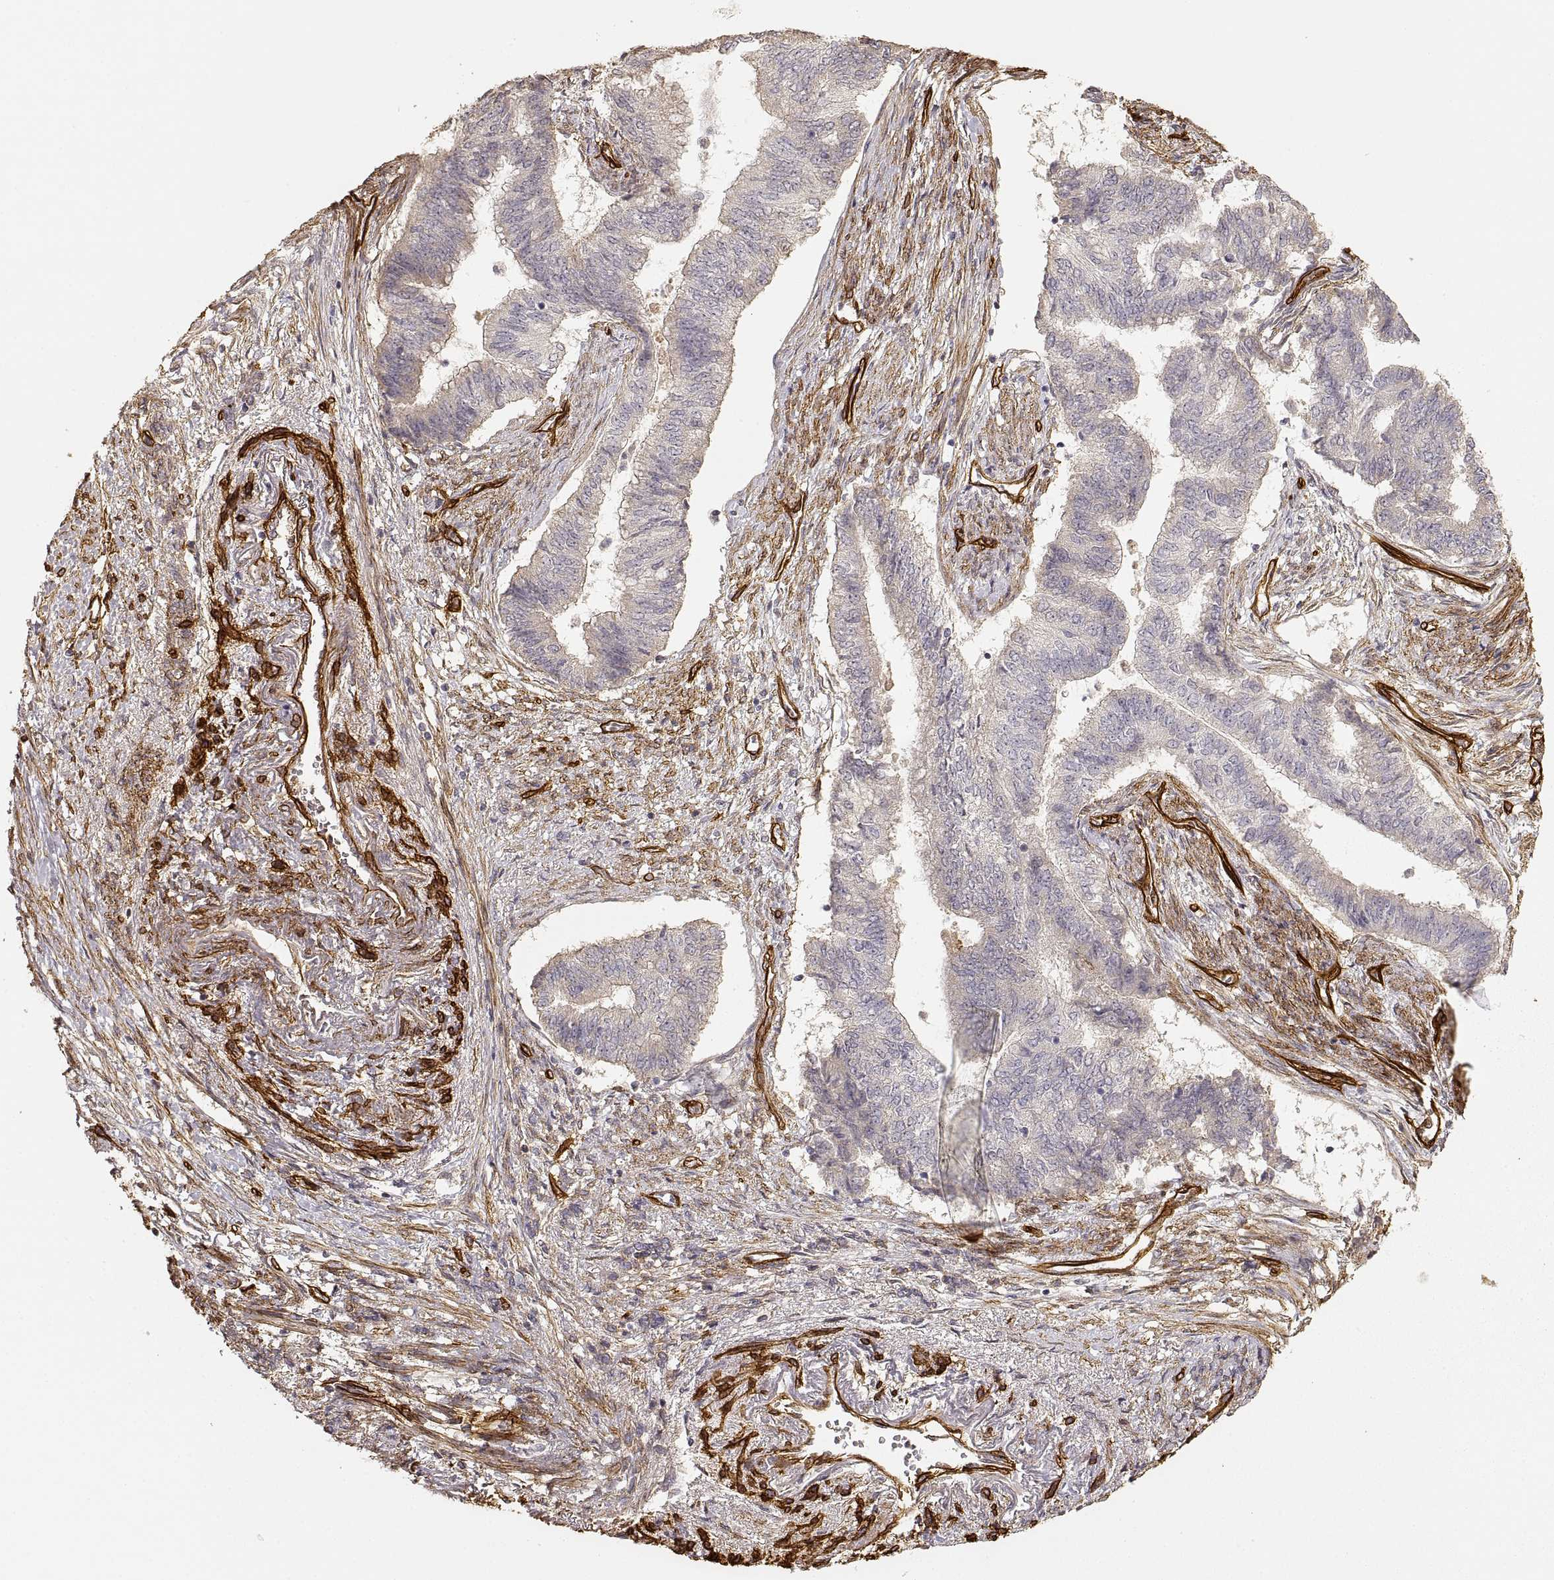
{"staining": {"intensity": "negative", "quantity": "none", "location": "none"}, "tissue": "endometrial cancer", "cell_type": "Tumor cells", "image_type": "cancer", "snomed": [{"axis": "morphology", "description": "Adenocarcinoma, NOS"}, {"axis": "topography", "description": "Endometrium"}], "caption": "There is no significant staining in tumor cells of endometrial cancer.", "gene": "LAMA4", "patient": {"sex": "female", "age": 65}}